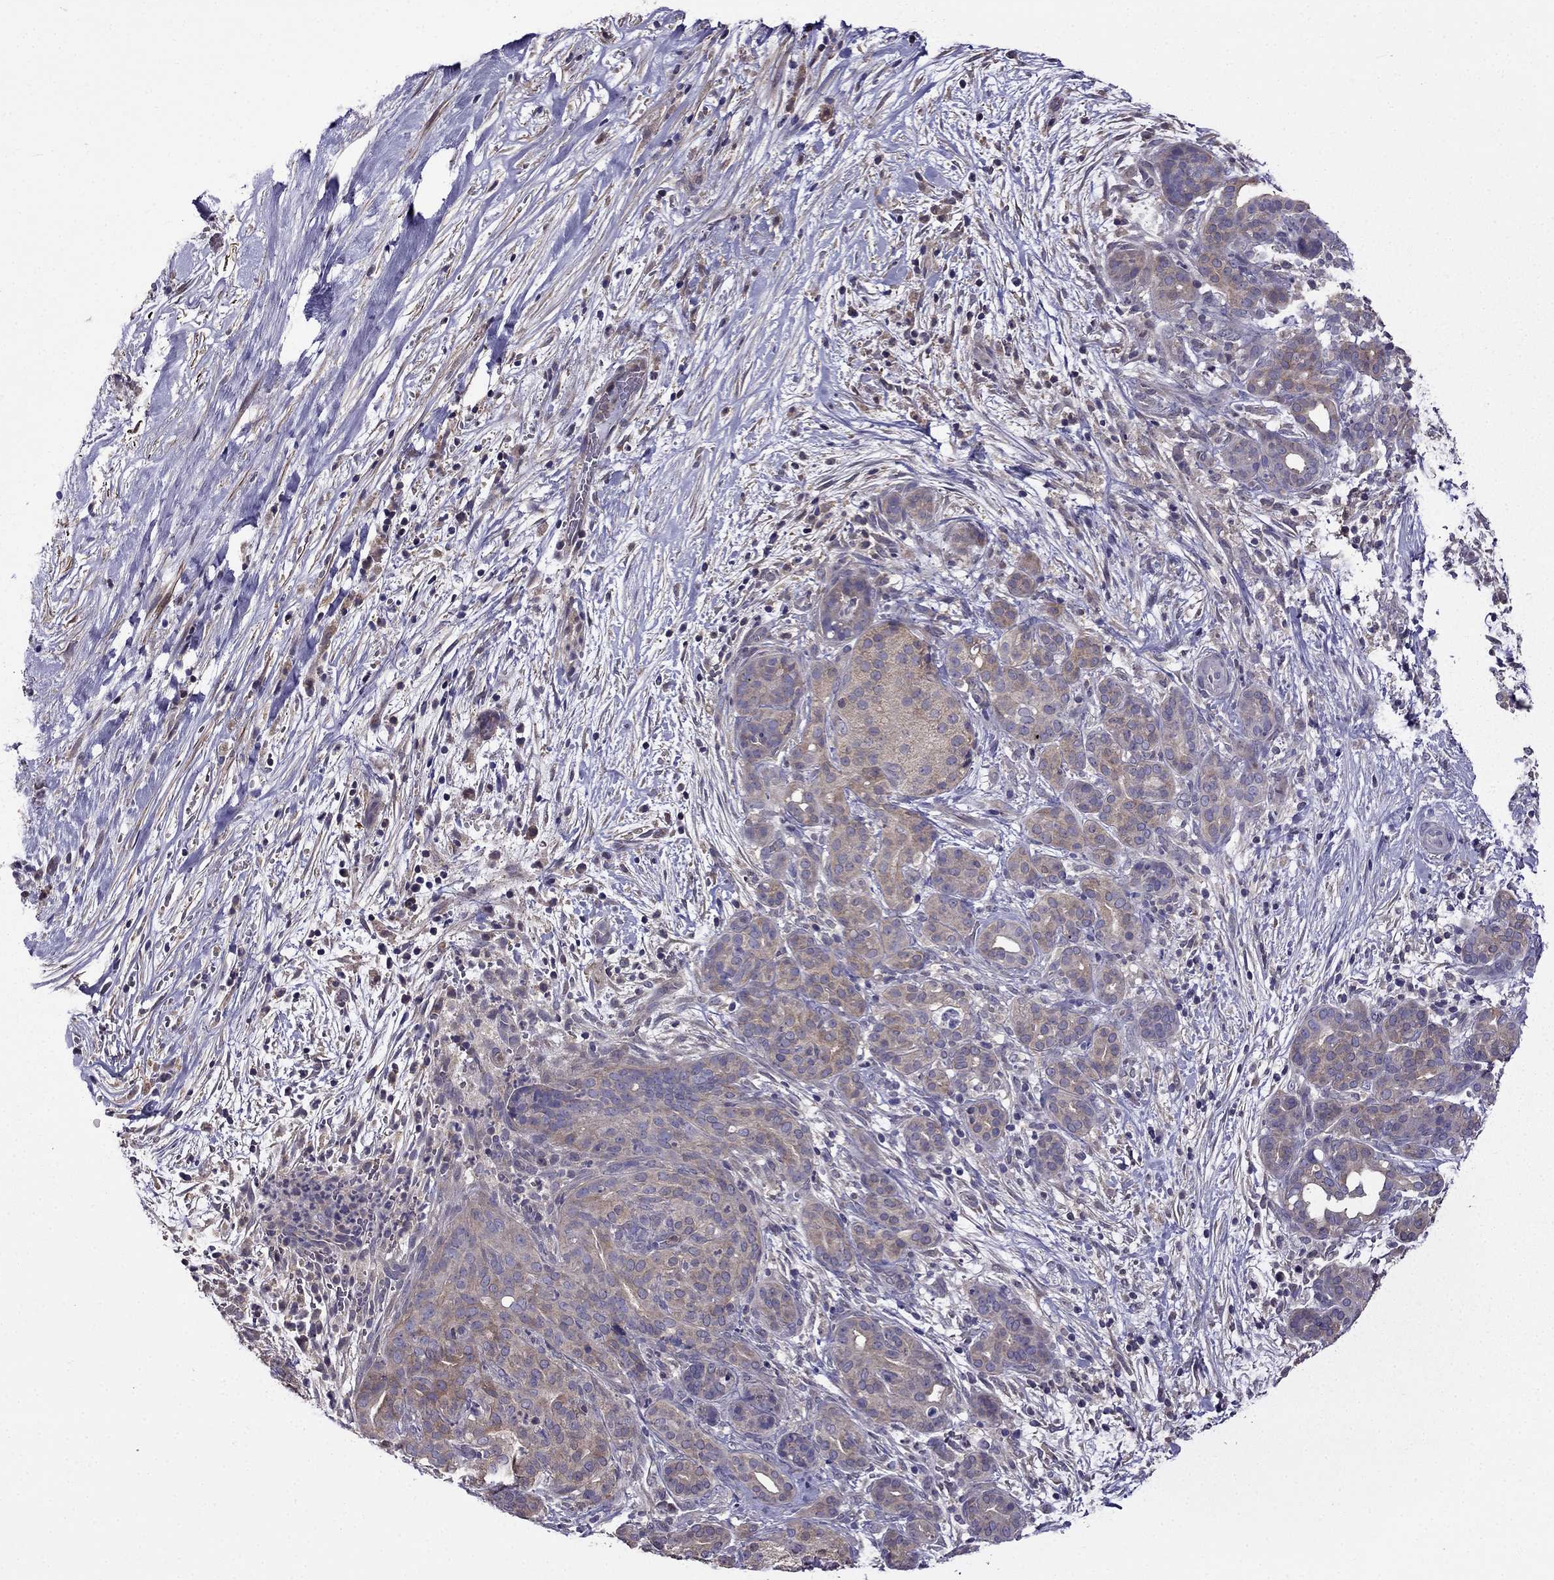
{"staining": {"intensity": "moderate", "quantity": "25%-75%", "location": "cytoplasmic/membranous"}, "tissue": "pancreatic cancer", "cell_type": "Tumor cells", "image_type": "cancer", "snomed": [{"axis": "morphology", "description": "Adenocarcinoma, NOS"}, {"axis": "topography", "description": "Pancreas"}], "caption": "Immunohistochemistry histopathology image of neoplastic tissue: pancreatic adenocarcinoma stained using immunohistochemistry (IHC) displays medium levels of moderate protein expression localized specifically in the cytoplasmic/membranous of tumor cells, appearing as a cytoplasmic/membranous brown color.", "gene": "SCNN1D", "patient": {"sex": "male", "age": 44}}